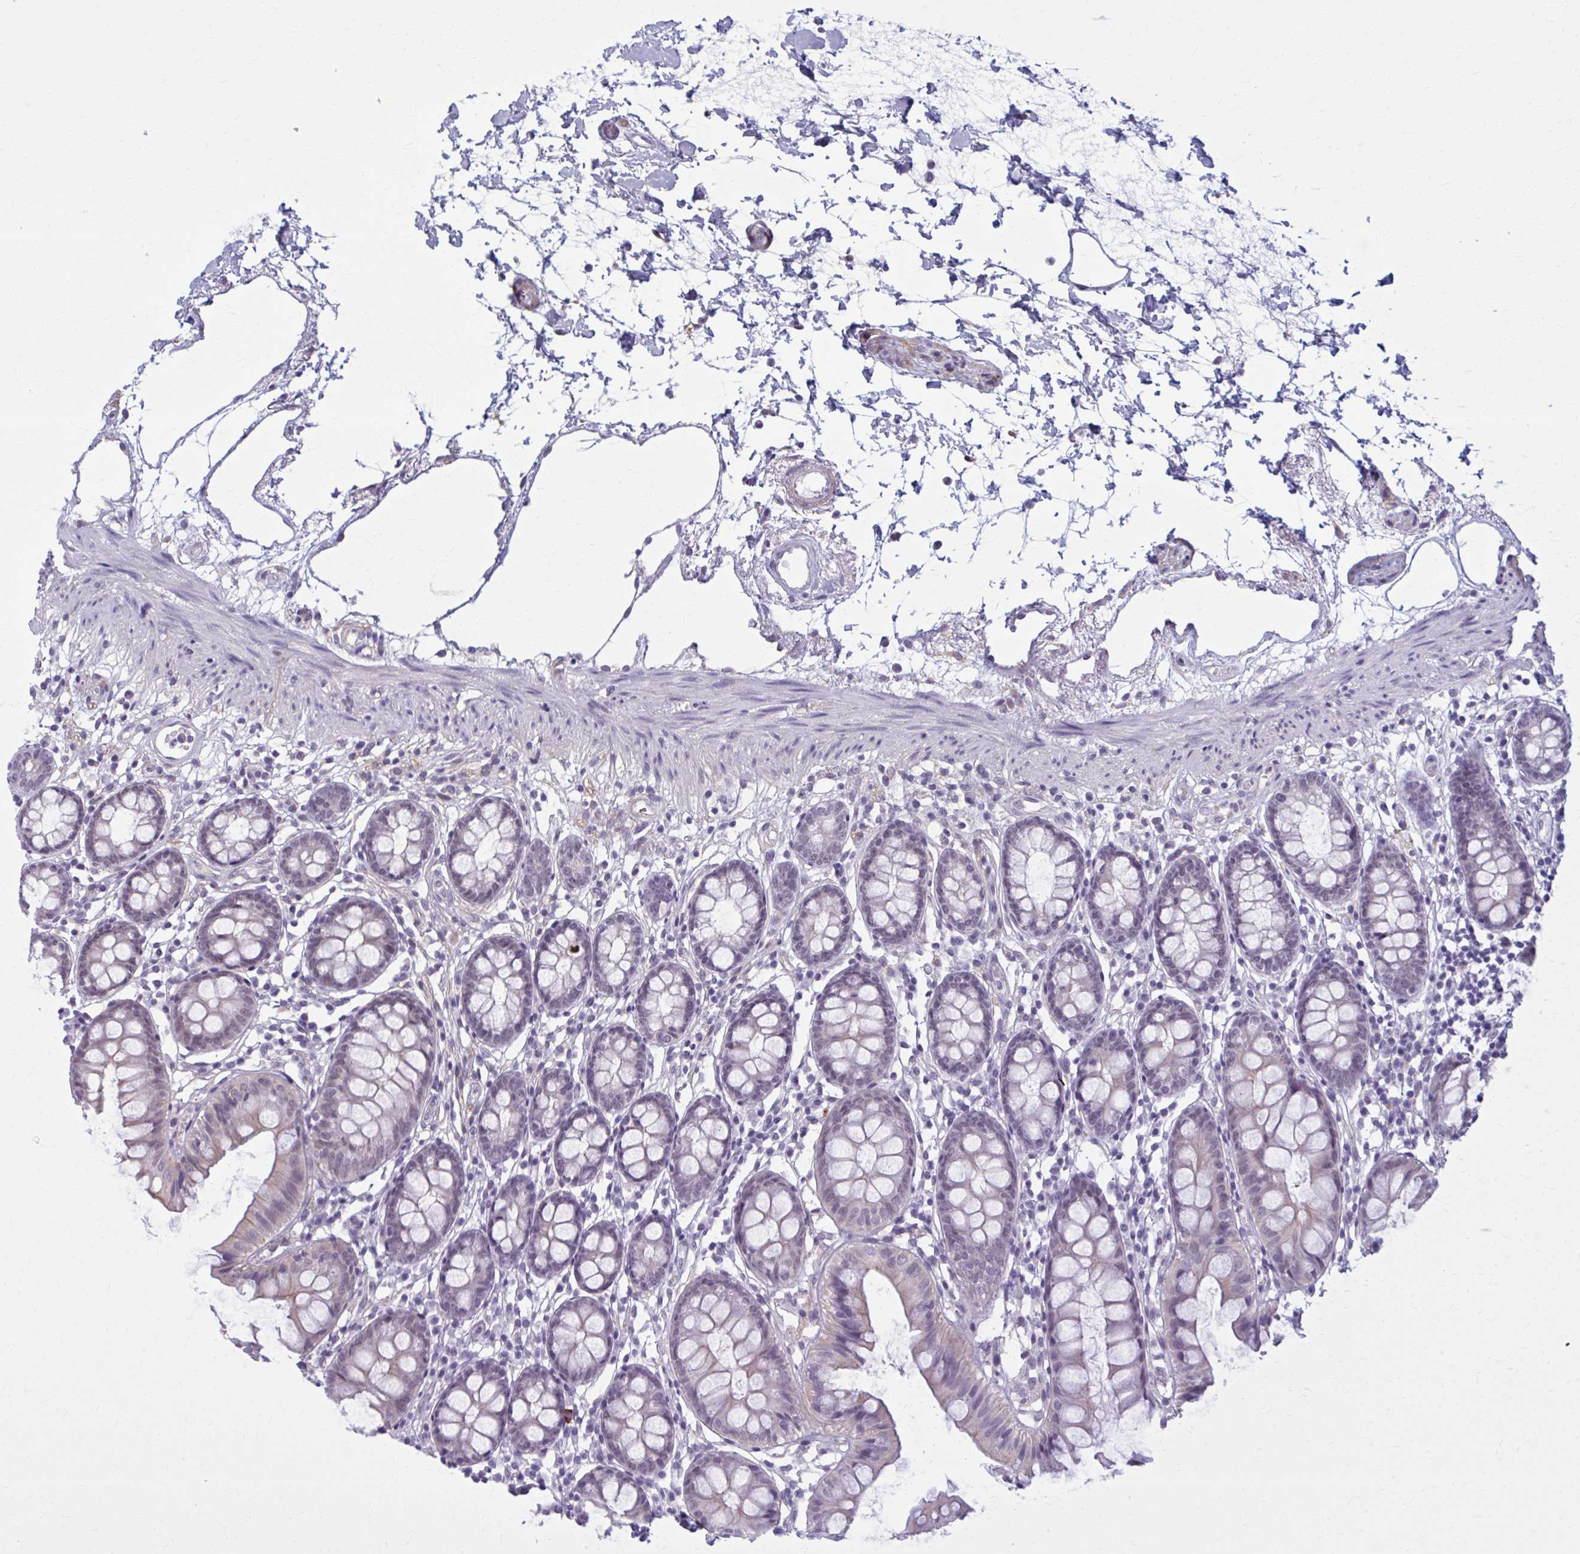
{"staining": {"intensity": "weak", "quantity": "<25%", "location": "cytoplasmic/membranous"}, "tissue": "colon", "cell_type": "Endothelial cells", "image_type": "normal", "snomed": [{"axis": "morphology", "description": "Normal tissue, NOS"}, {"axis": "topography", "description": "Colon"}], "caption": "Micrograph shows no significant protein positivity in endothelial cells of normal colon. (Brightfield microscopy of DAB (3,3'-diaminobenzidine) immunohistochemistry at high magnification).", "gene": "NUMBL", "patient": {"sex": "female", "age": 84}}